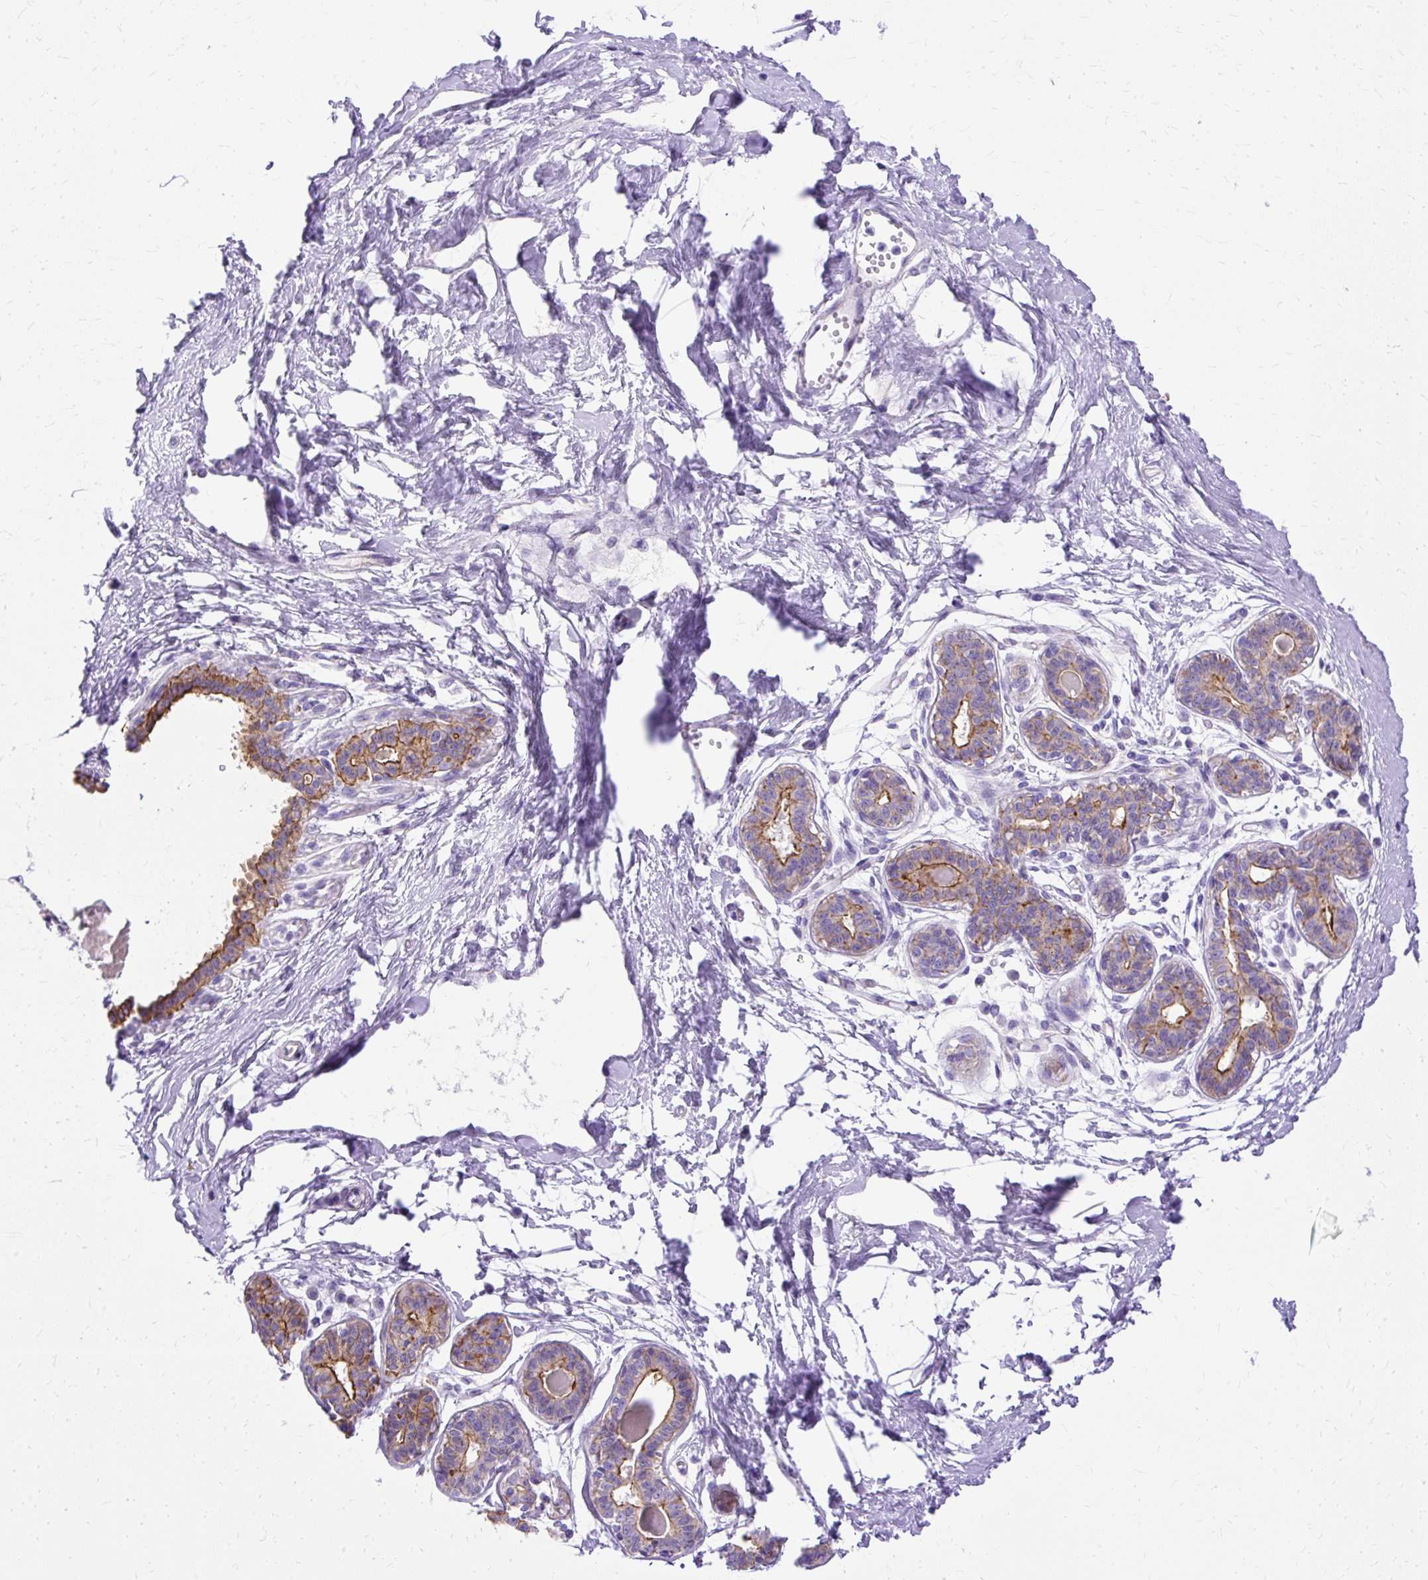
{"staining": {"intensity": "negative", "quantity": "none", "location": "none"}, "tissue": "breast", "cell_type": "Adipocytes", "image_type": "normal", "snomed": [{"axis": "morphology", "description": "Normal tissue, NOS"}, {"axis": "topography", "description": "Breast"}], "caption": "Breast stained for a protein using immunohistochemistry (IHC) demonstrates no staining adipocytes.", "gene": "MYO6", "patient": {"sex": "female", "age": 45}}